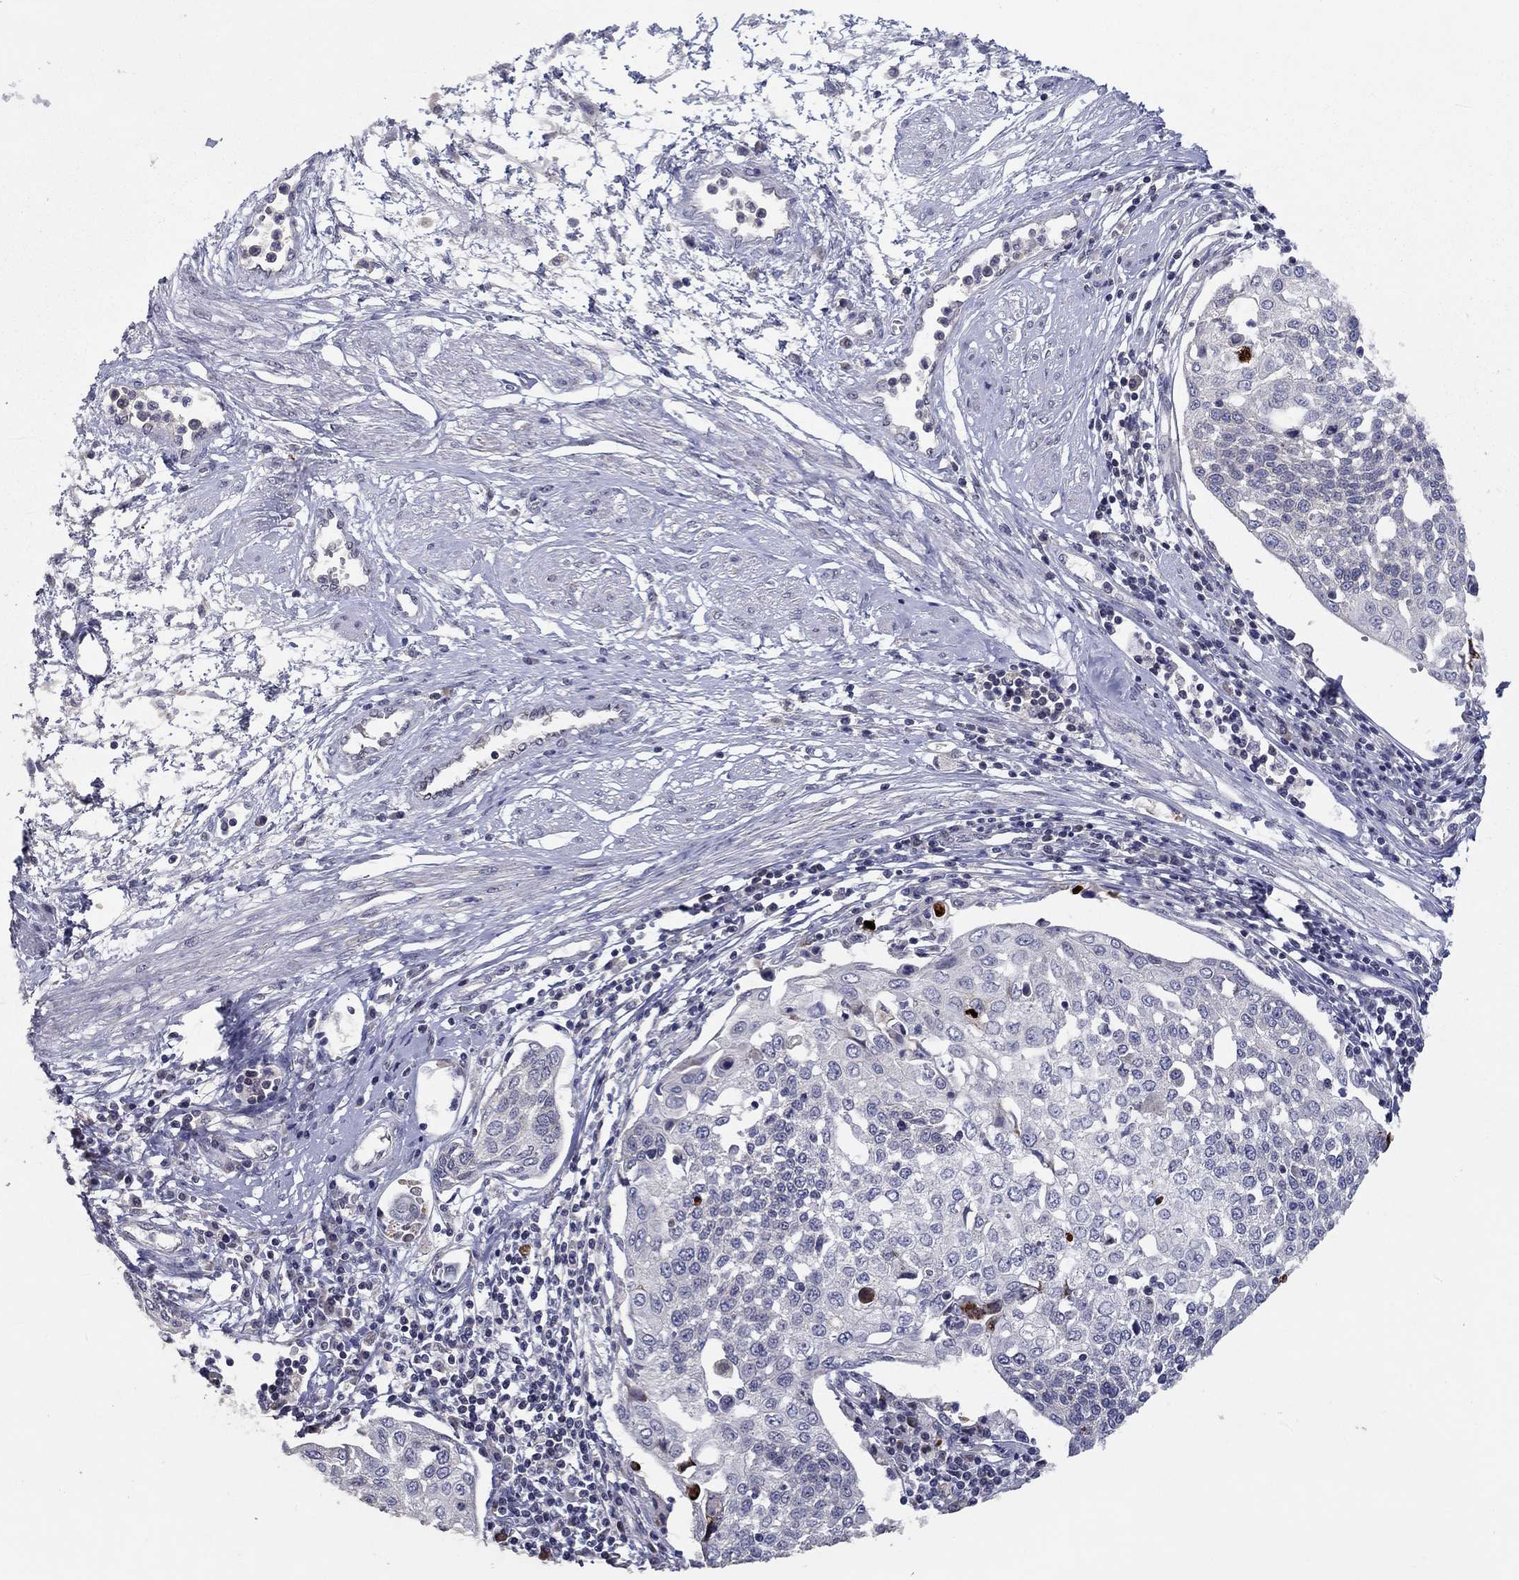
{"staining": {"intensity": "negative", "quantity": "none", "location": "none"}, "tissue": "cervical cancer", "cell_type": "Tumor cells", "image_type": "cancer", "snomed": [{"axis": "morphology", "description": "Squamous cell carcinoma, NOS"}, {"axis": "topography", "description": "Cervix"}], "caption": "DAB immunohistochemical staining of human cervical cancer displays no significant staining in tumor cells.", "gene": "CETN3", "patient": {"sex": "female", "age": 34}}